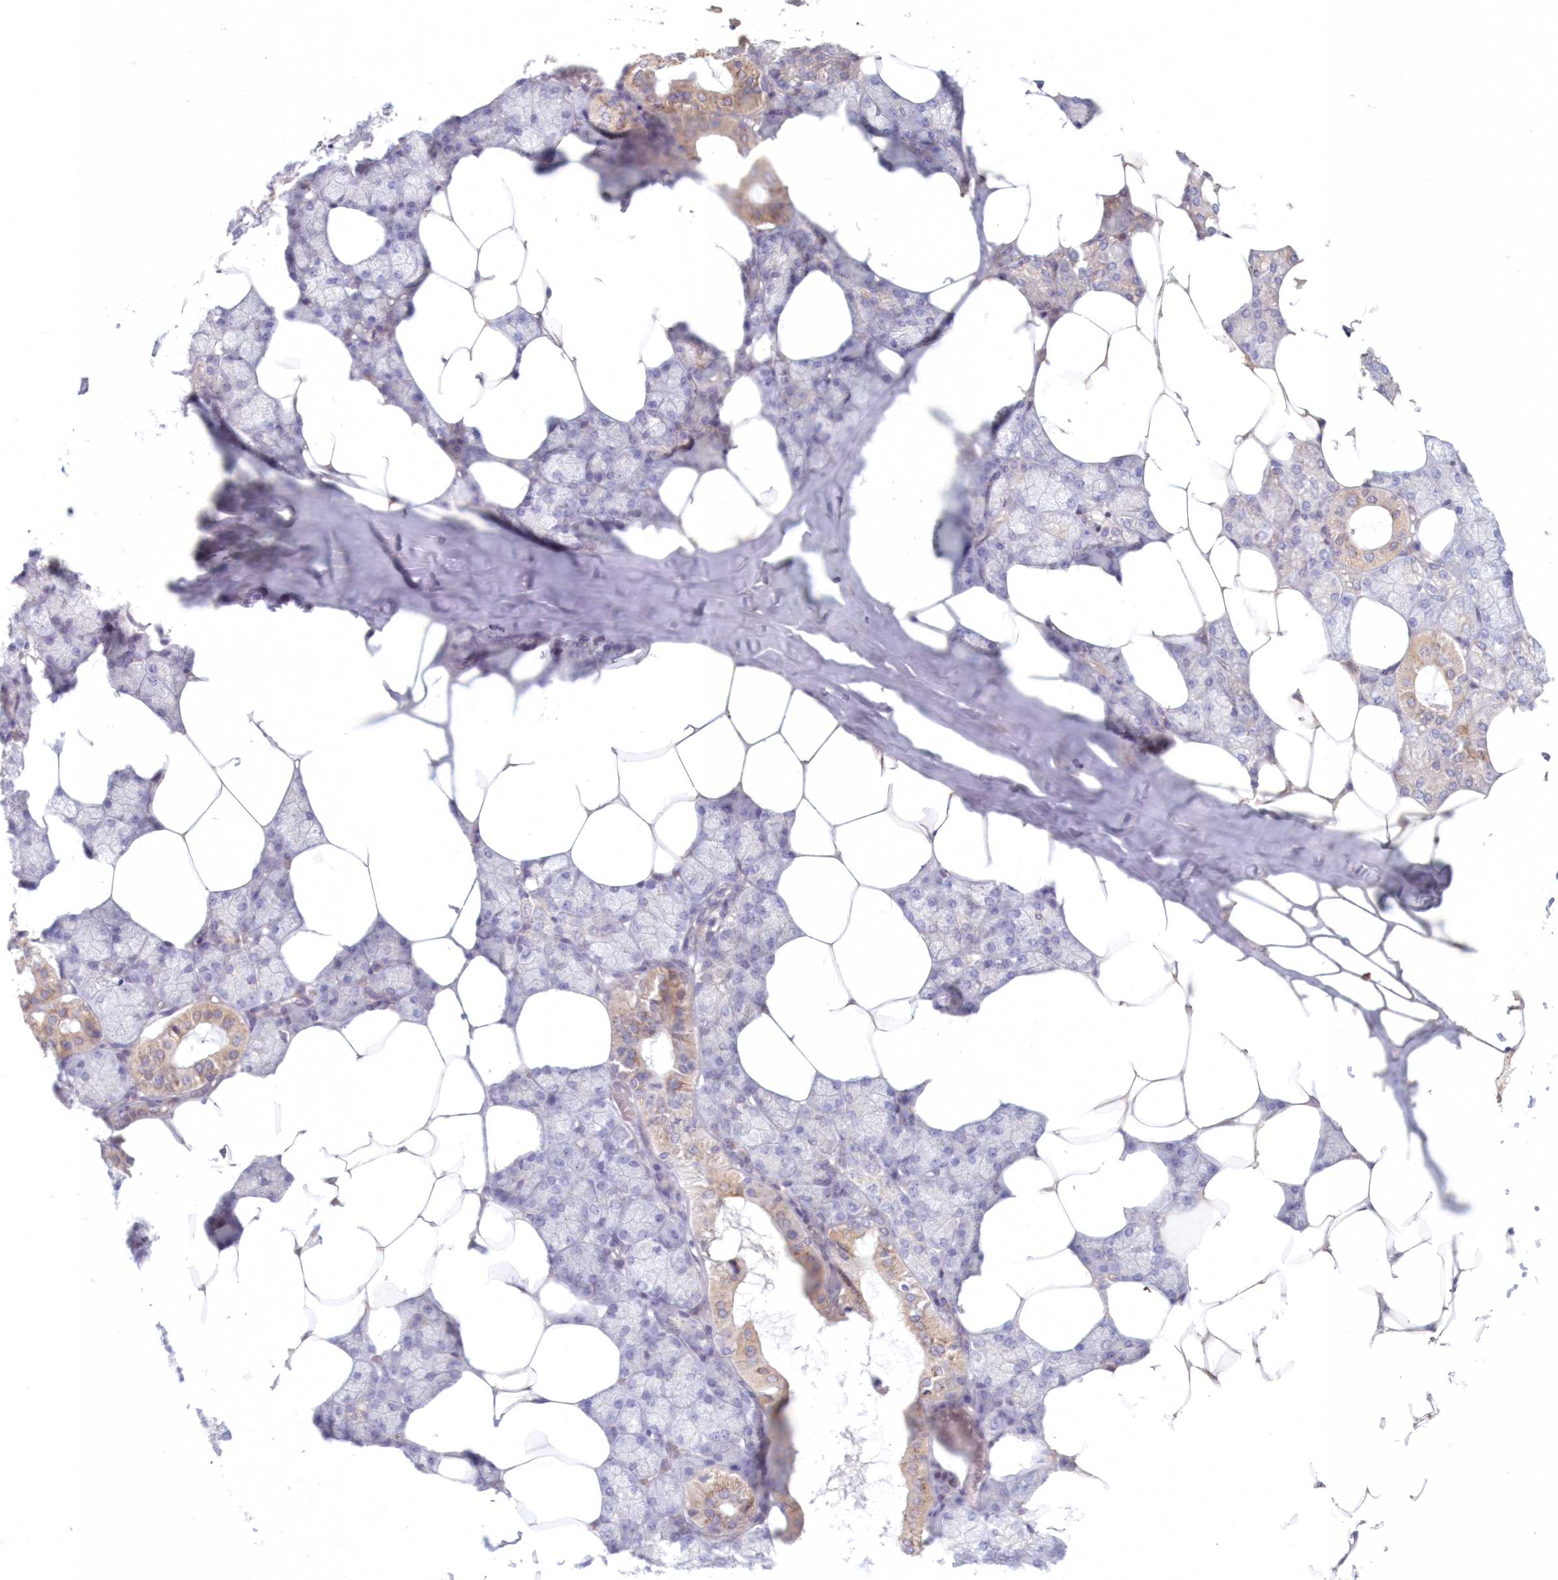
{"staining": {"intensity": "moderate", "quantity": "<25%", "location": "cytoplasmic/membranous"}, "tissue": "salivary gland", "cell_type": "Glandular cells", "image_type": "normal", "snomed": [{"axis": "morphology", "description": "Normal tissue, NOS"}, {"axis": "topography", "description": "Salivary gland"}], "caption": "Immunohistochemistry staining of unremarkable salivary gland, which shows low levels of moderate cytoplasmic/membranous expression in about <25% of glandular cells indicating moderate cytoplasmic/membranous protein expression. The staining was performed using DAB (brown) for protein detection and nuclei were counterstained in hematoxylin (blue).", "gene": "PCYOX1L", "patient": {"sex": "male", "age": 62}}